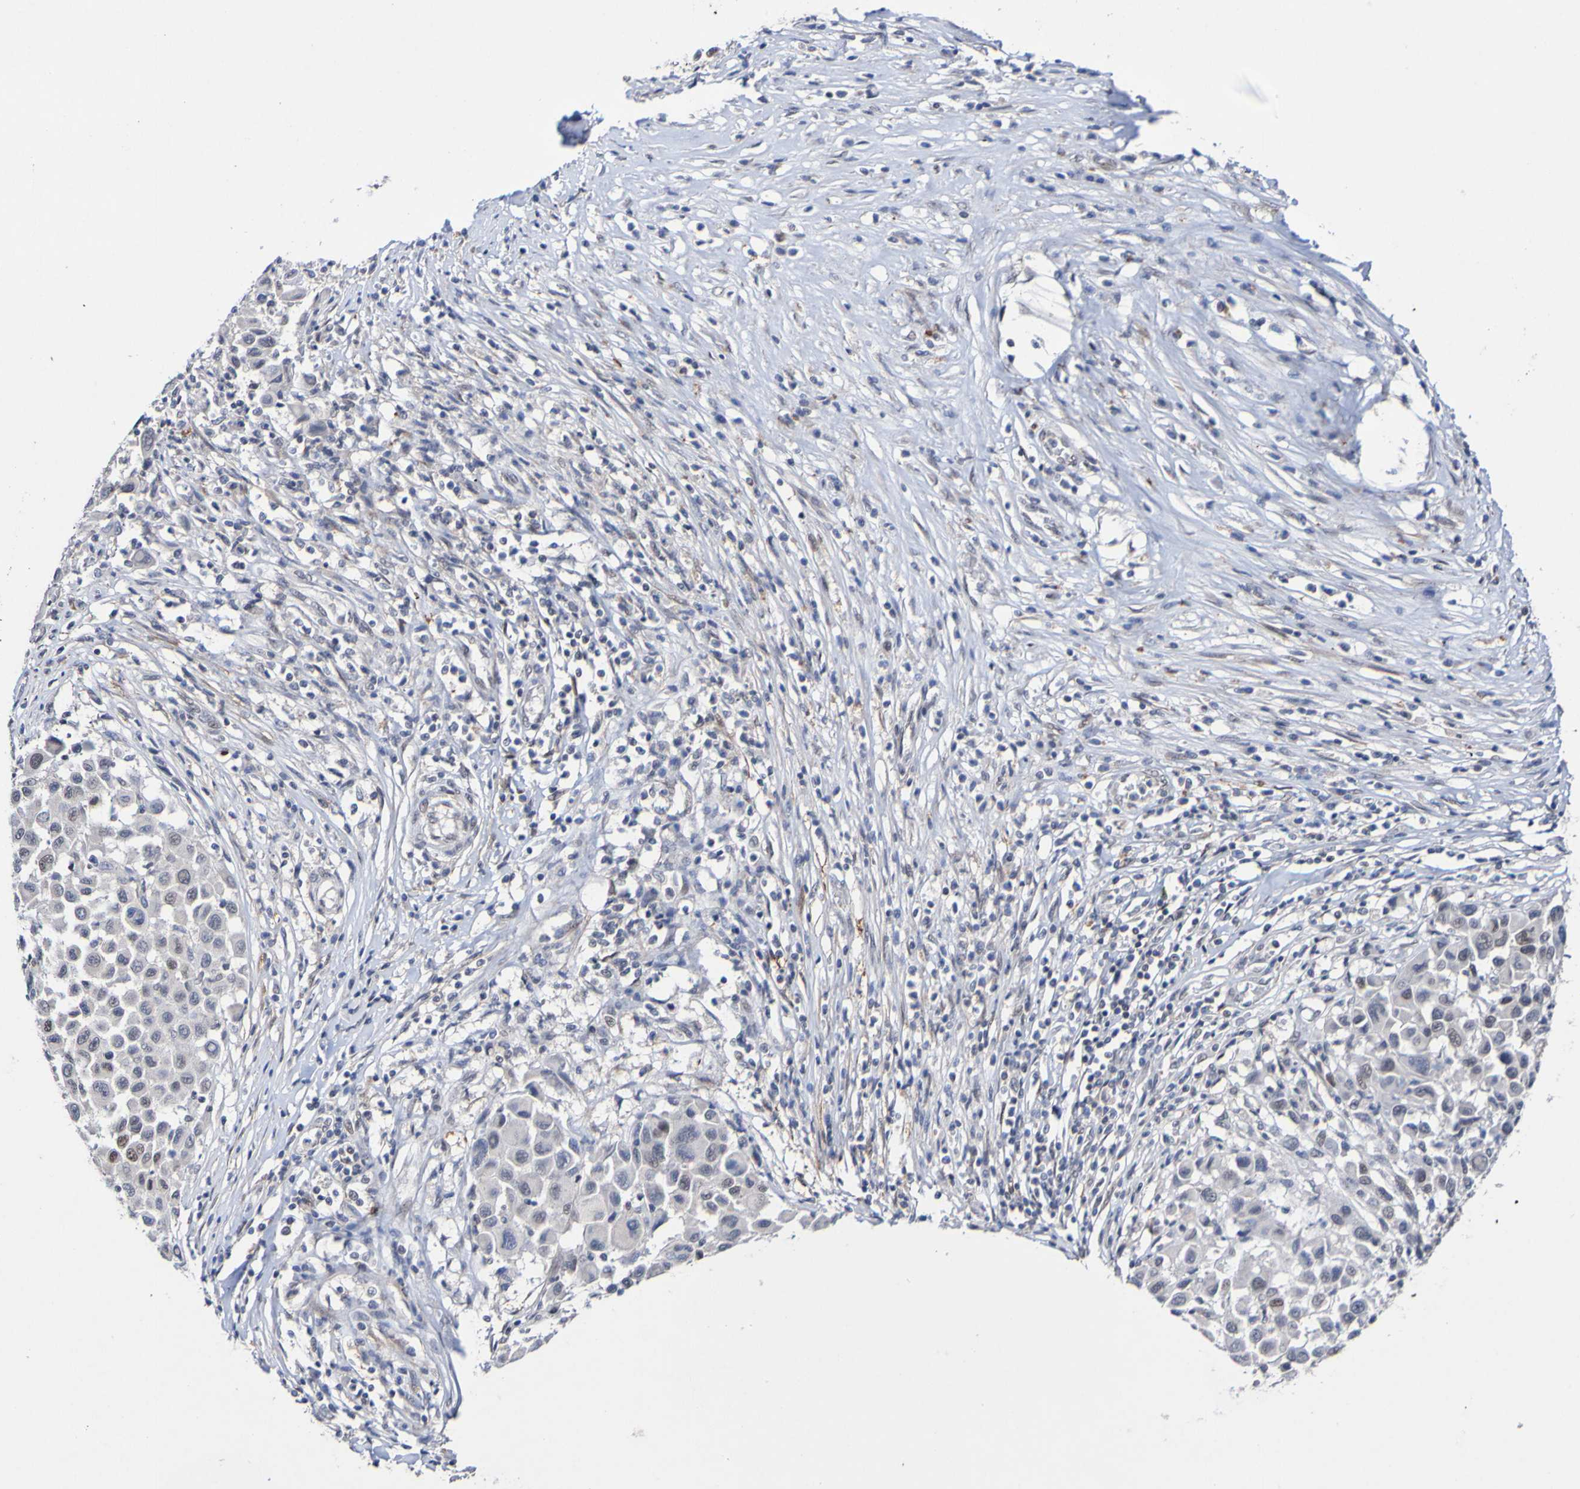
{"staining": {"intensity": "moderate", "quantity": "<25%", "location": "nuclear"}, "tissue": "melanoma", "cell_type": "Tumor cells", "image_type": "cancer", "snomed": [{"axis": "morphology", "description": "Malignant melanoma, Metastatic site"}, {"axis": "topography", "description": "Lymph node"}], "caption": "An image of malignant melanoma (metastatic site) stained for a protein shows moderate nuclear brown staining in tumor cells. Nuclei are stained in blue.", "gene": "PCGF1", "patient": {"sex": "male", "age": 61}}